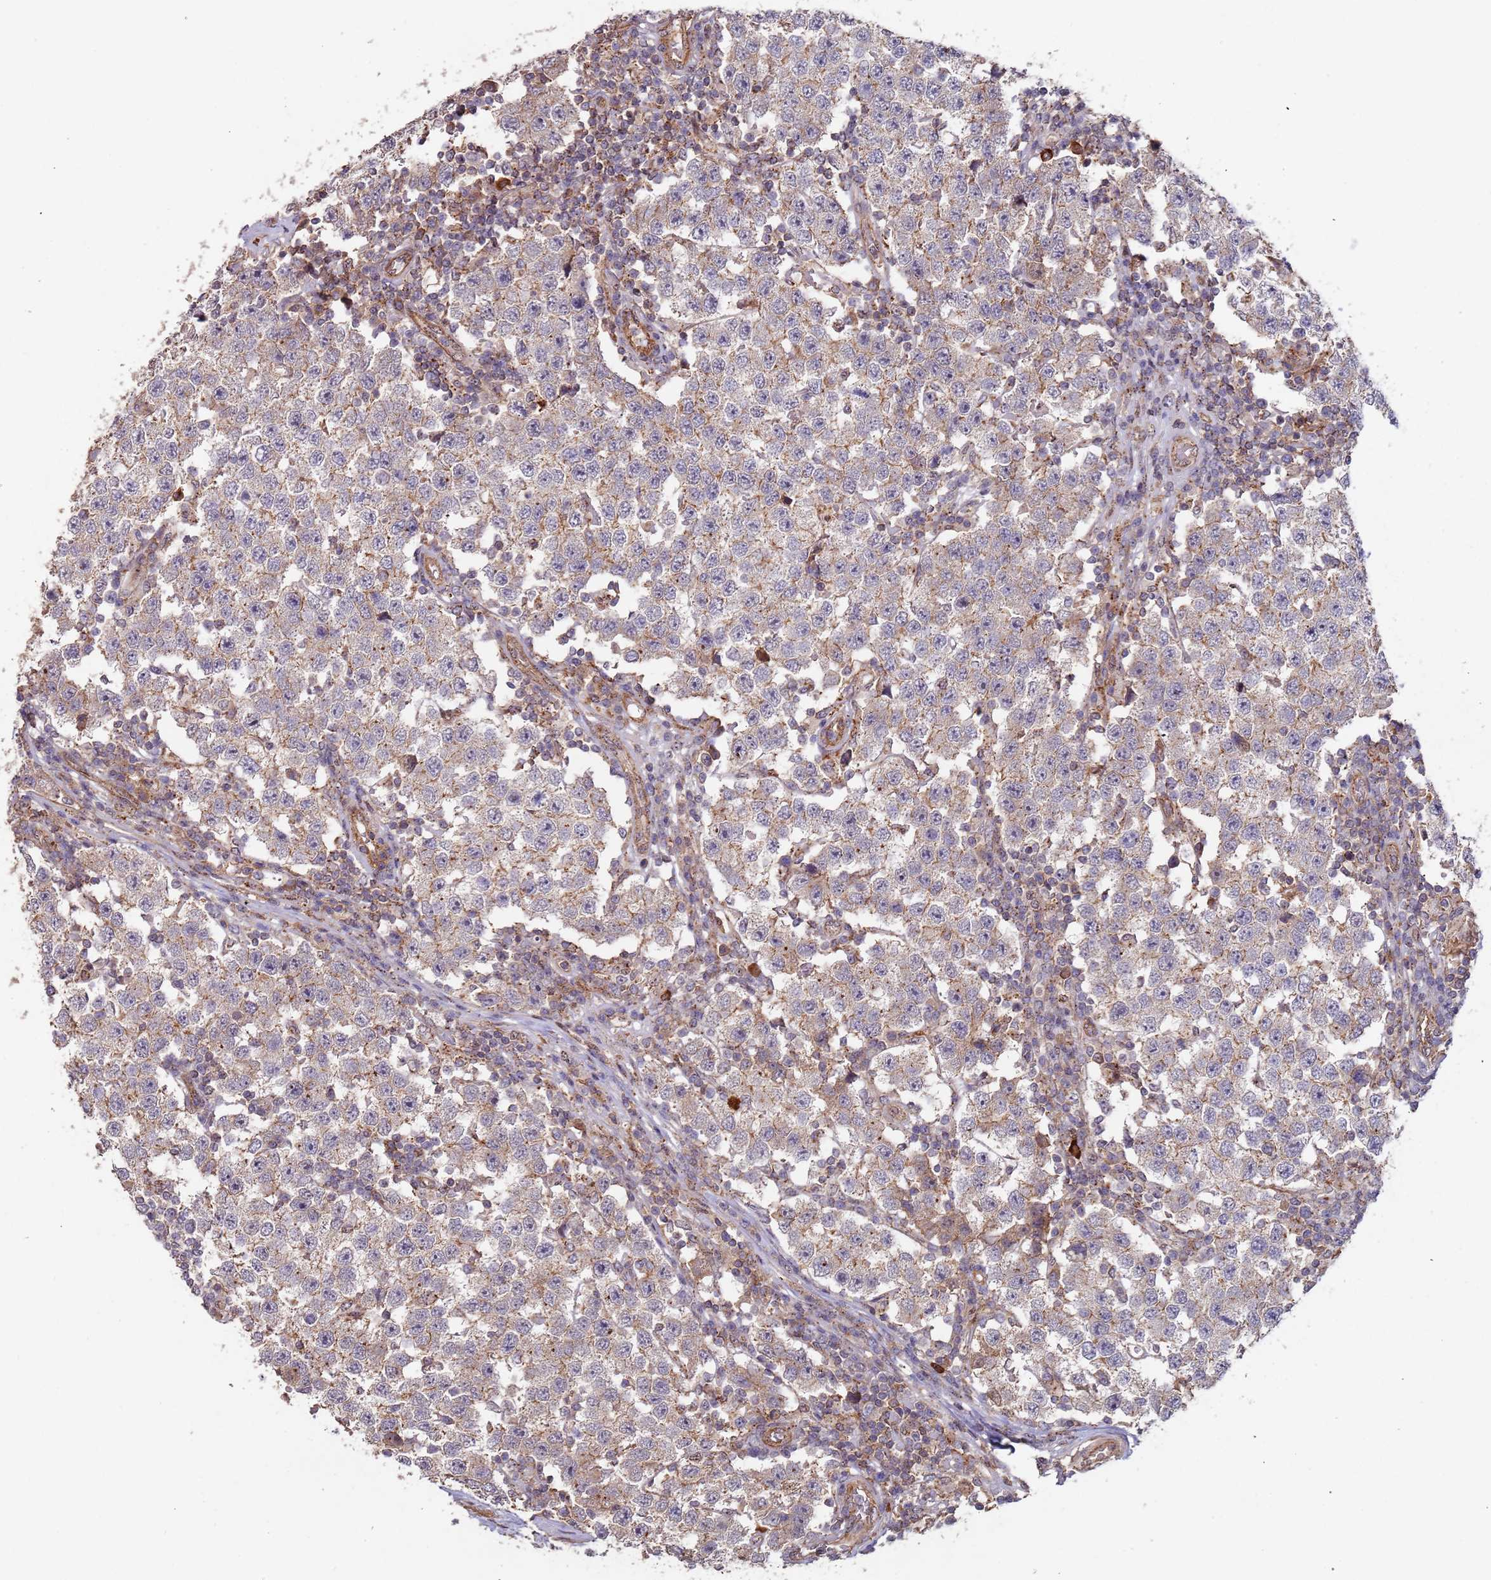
{"staining": {"intensity": "weak", "quantity": "25%-75%", "location": "cytoplasmic/membranous"}, "tissue": "testis cancer", "cell_type": "Tumor cells", "image_type": "cancer", "snomed": [{"axis": "morphology", "description": "Seminoma, NOS"}, {"axis": "topography", "description": "Testis"}], "caption": "Human seminoma (testis) stained with a brown dye shows weak cytoplasmic/membranous positive expression in approximately 25%-75% of tumor cells.", "gene": "KANSL1L", "patient": {"sex": "male", "age": 34}}